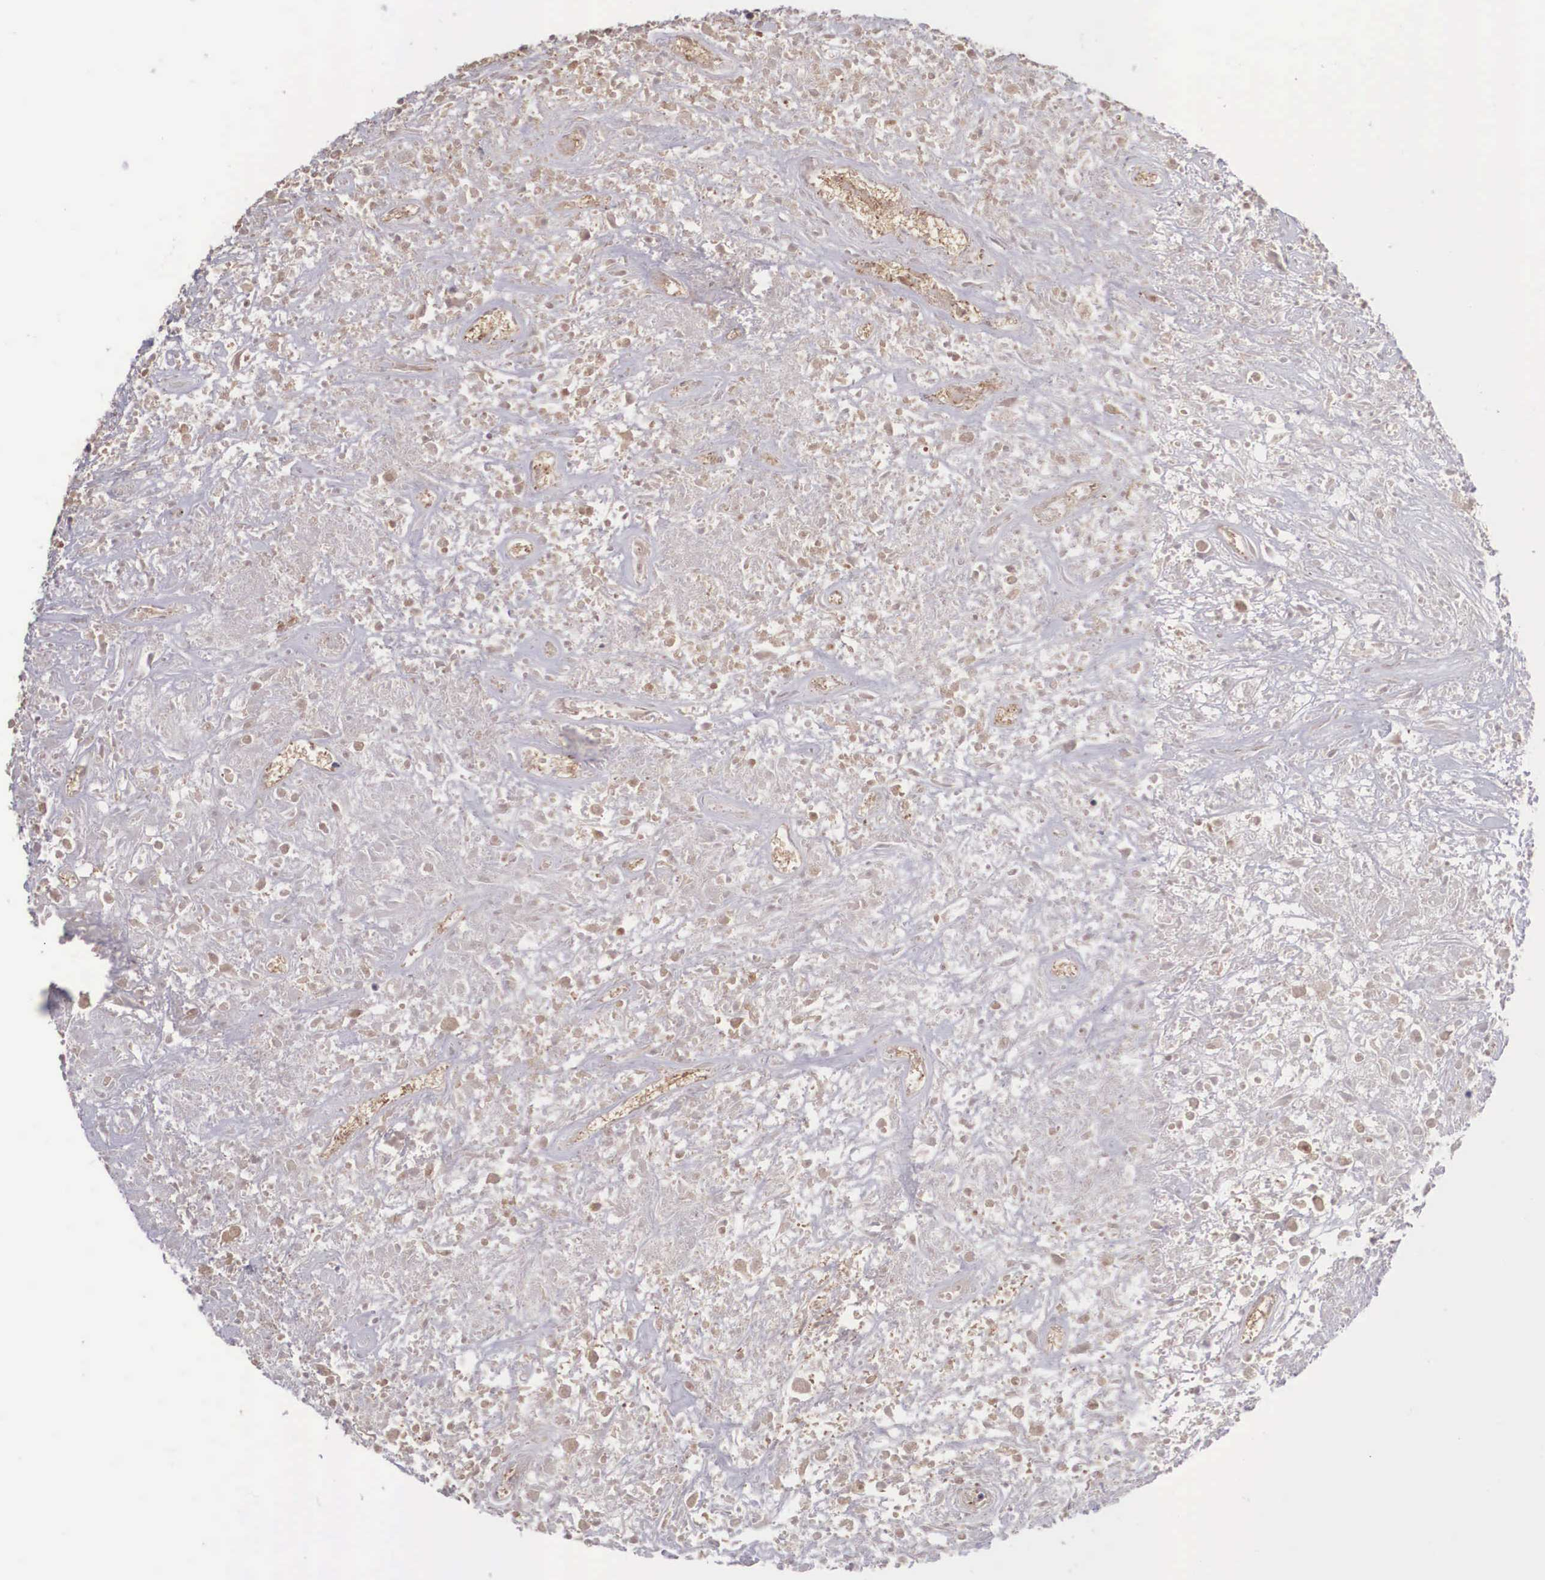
{"staining": {"intensity": "negative", "quantity": "none", "location": "none"}, "tissue": "lymphoma", "cell_type": "Tumor cells", "image_type": "cancer", "snomed": [{"axis": "morphology", "description": "Hodgkin's disease, NOS"}, {"axis": "topography", "description": "Lymph node"}], "caption": "High magnification brightfield microscopy of lymphoma stained with DAB (brown) and counterstained with hematoxylin (blue): tumor cells show no significant staining.", "gene": "VASH1", "patient": {"sex": "male", "age": 46}}